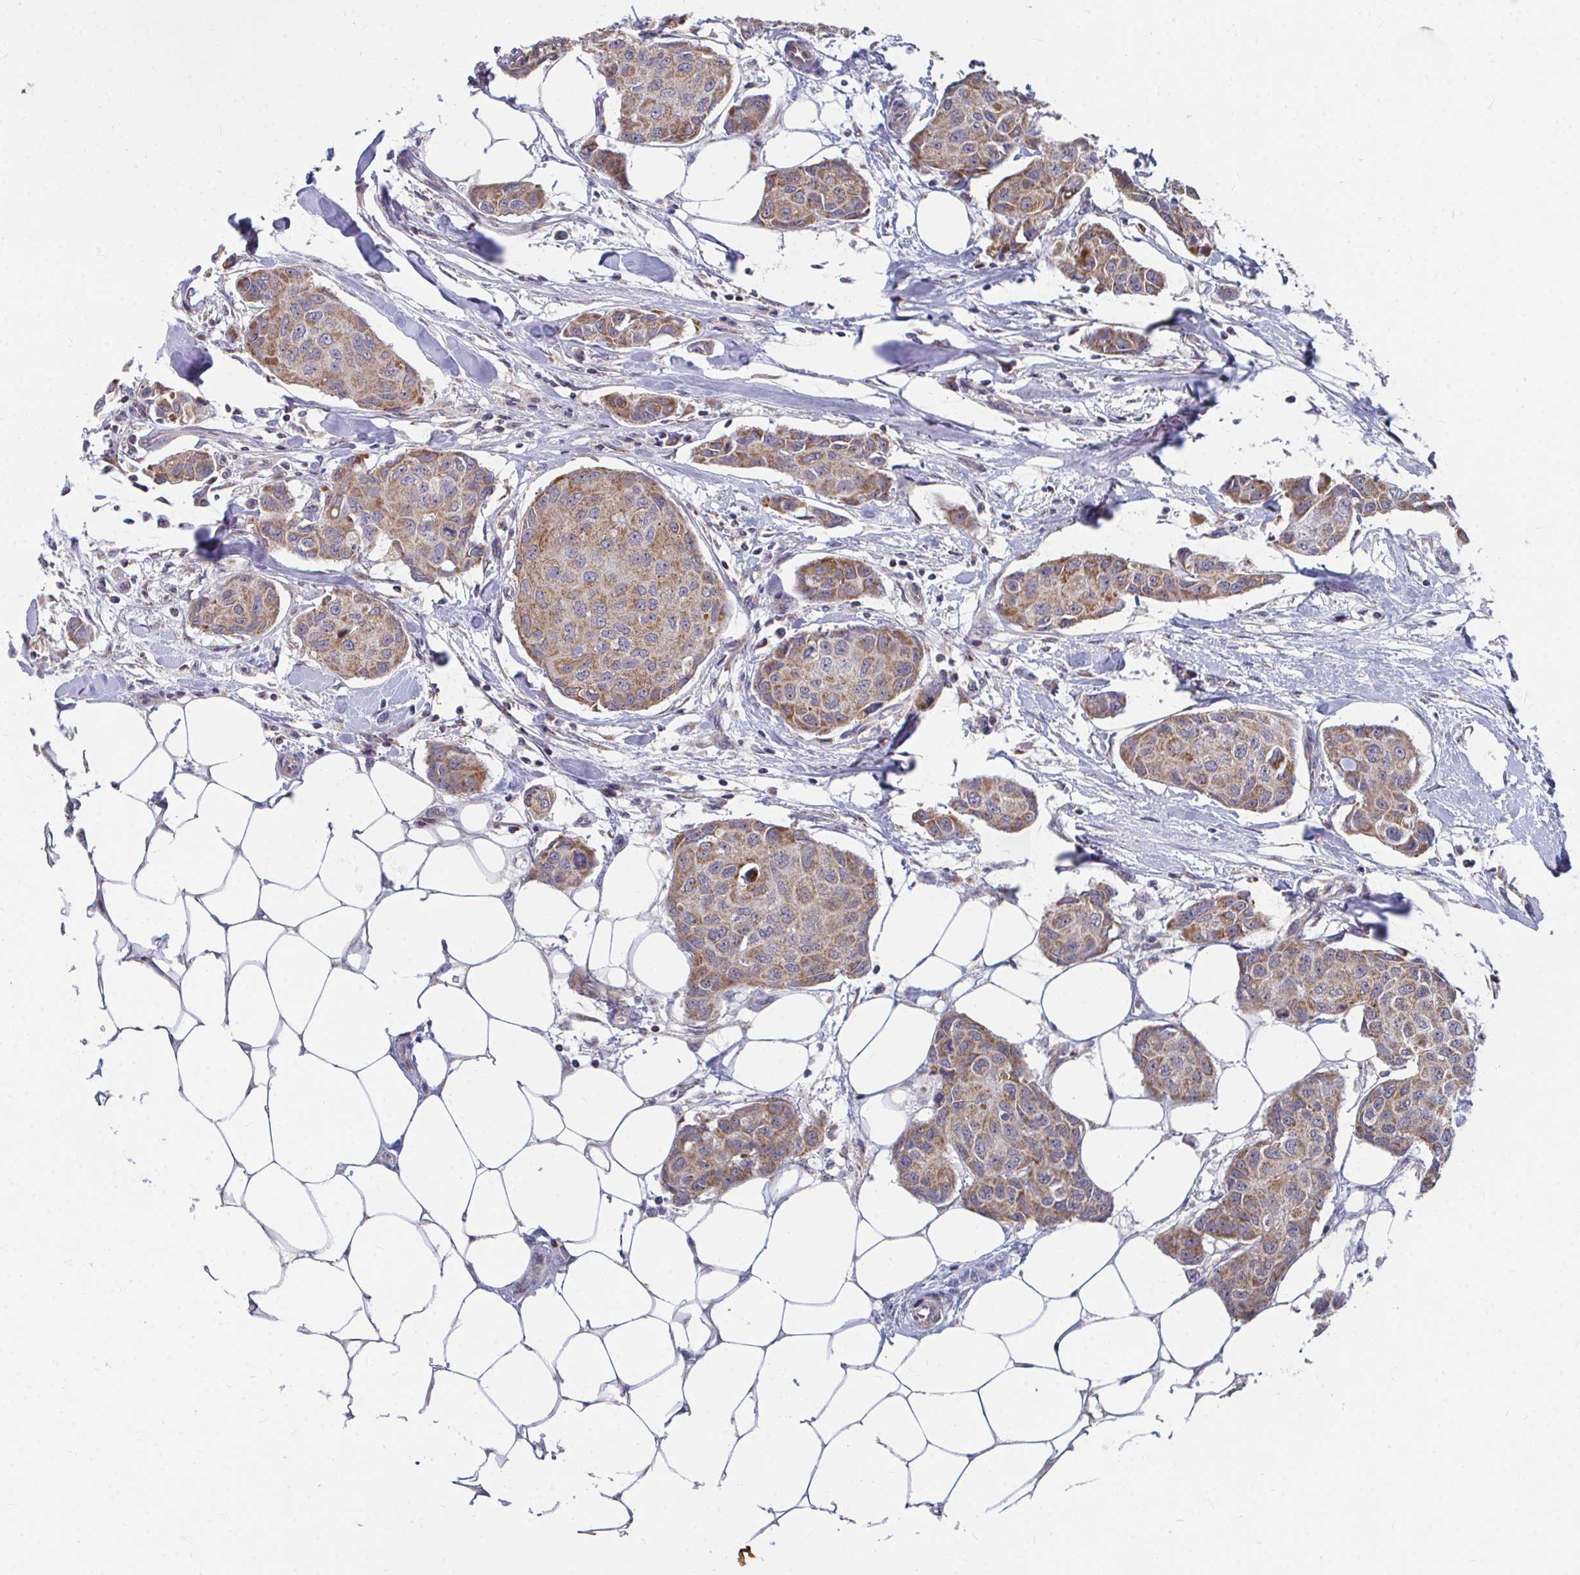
{"staining": {"intensity": "moderate", "quantity": ">75%", "location": "cytoplasmic/membranous"}, "tissue": "breast cancer", "cell_type": "Tumor cells", "image_type": "cancer", "snomed": [{"axis": "morphology", "description": "Duct carcinoma"}, {"axis": "topography", "description": "Breast"}, {"axis": "topography", "description": "Lymph node"}], "caption": "Immunohistochemical staining of breast intraductal carcinoma demonstrates medium levels of moderate cytoplasmic/membranous protein staining in approximately >75% of tumor cells. The staining was performed using DAB, with brown indicating positive protein expression. Nuclei are stained blue with hematoxylin.", "gene": "PEX3", "patient": {"sex": "female", "age": 80}}